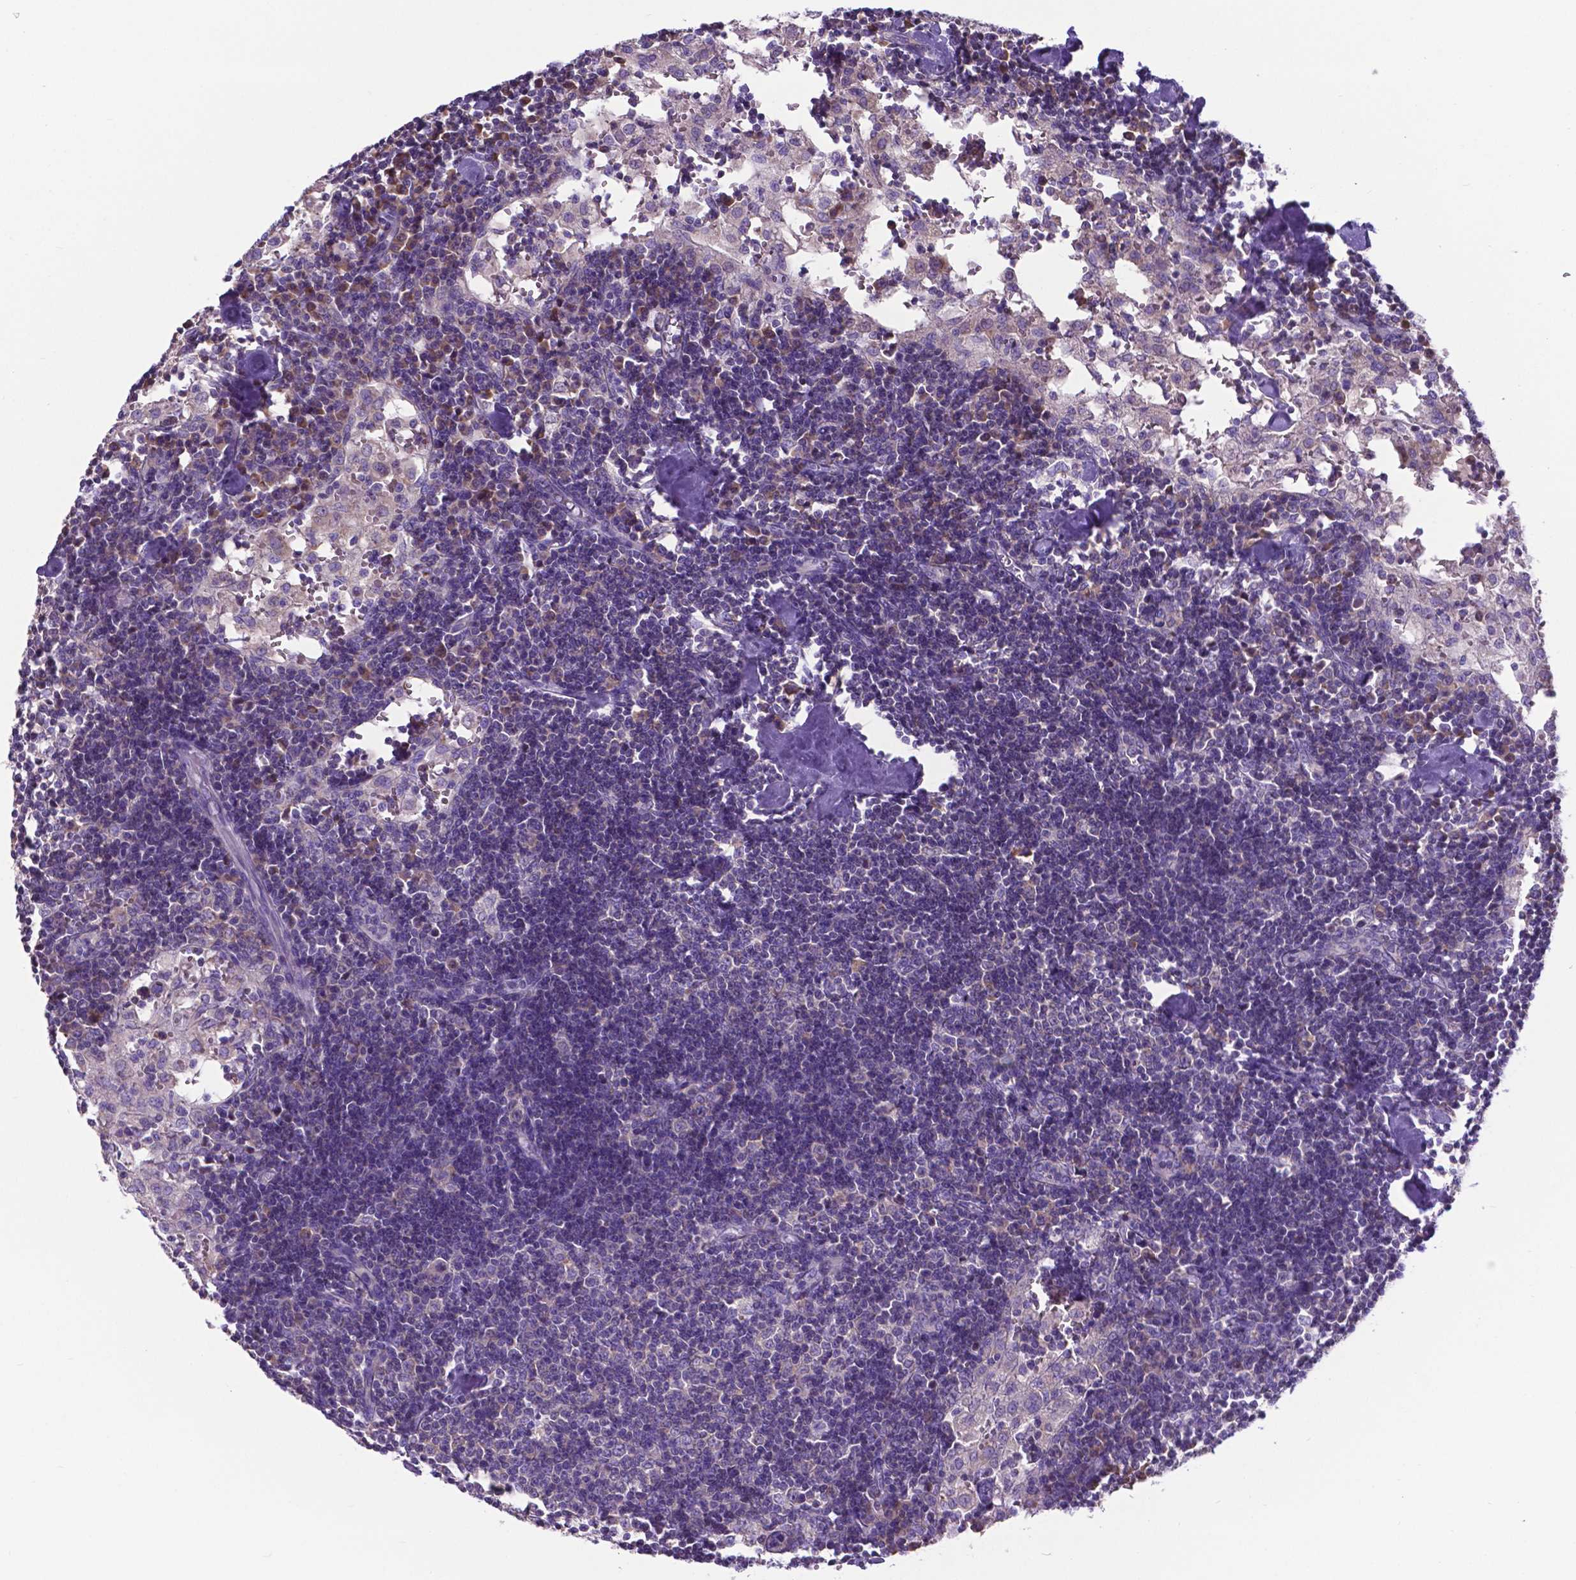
{"staining": {"intensity": "weak", "quantity": ">75%", "location": "cytoplasmic/membranous"}, "tissue": "lymph node", "cell_type": "Germinal center cells", "image_type": "normal", "snomed": [{"axis": "morphology", "description": "Normal tissue, NOS"}, {"axis": "topography", "description": "Lymph node"}], "caption": "A brown stain shows weak cytoplasmic/membranous expression of a protein in germinal center cells of unremarkable human lymph node. The protein is shown in brown color, while the nuclei are stained blue.", "gene": "RPL6", "patient": {"sex": "male", "age": 55}}